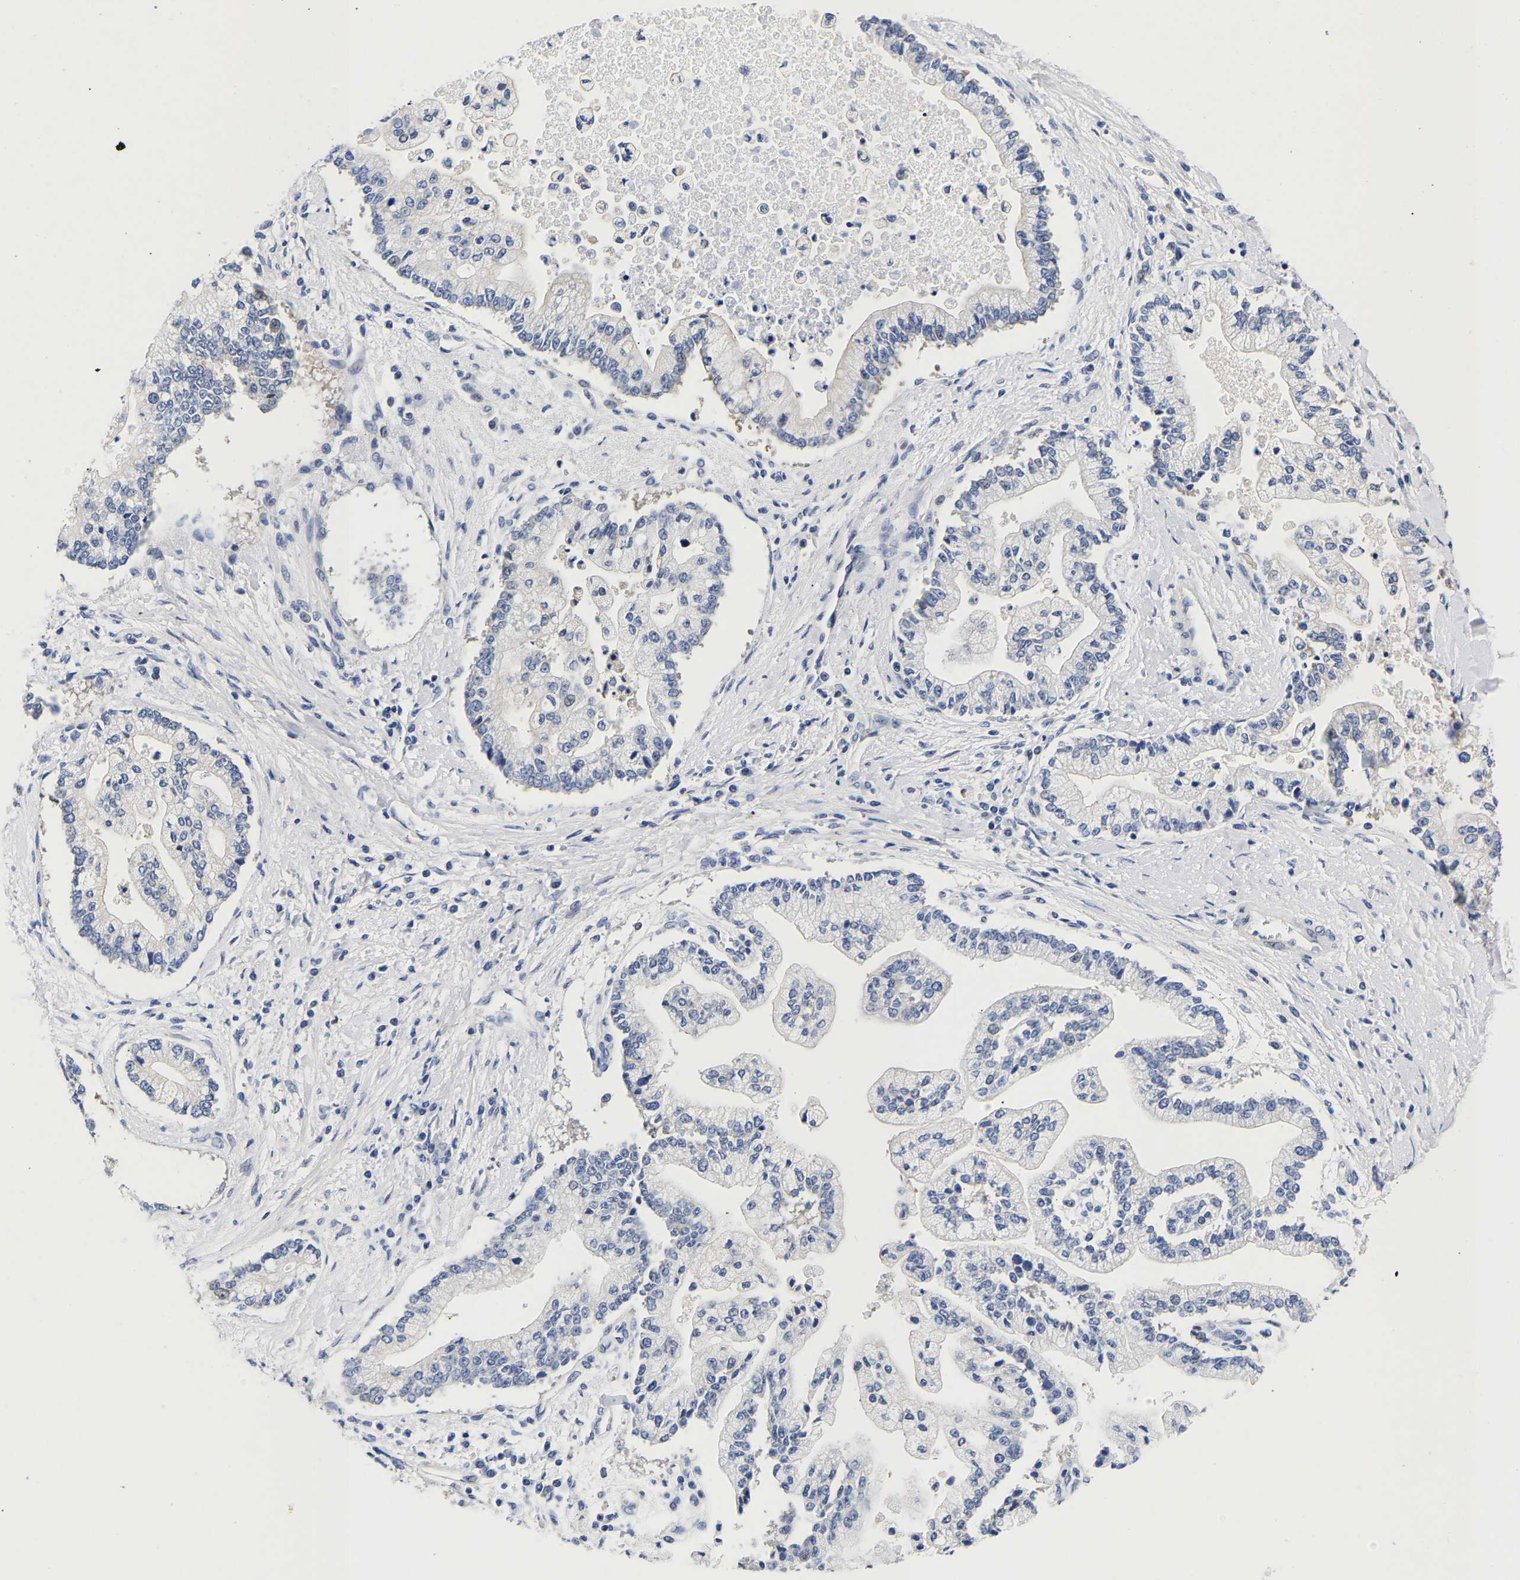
{"staining": {"intensity": "negative", "quantity": "none", "location": "none"}, "tissue": "liver cancer", "cell_type": "Tumor cells", "image_type": "cancer", "snomed": [{"axis": "morphology", "description": "Cholangiocarcinoma"}, {"axis": "topography", "description": "Liver"}], "caption": "Immunohistochemistry of liver cancer (cholangiocarcinoma) reveals no staining in tumor cells. (DAB immunohistochemistry visualized using brightfield microscopy, high magnification).", "gene": "CCDC6", "patient": {"sex": "male", "age": 50}}